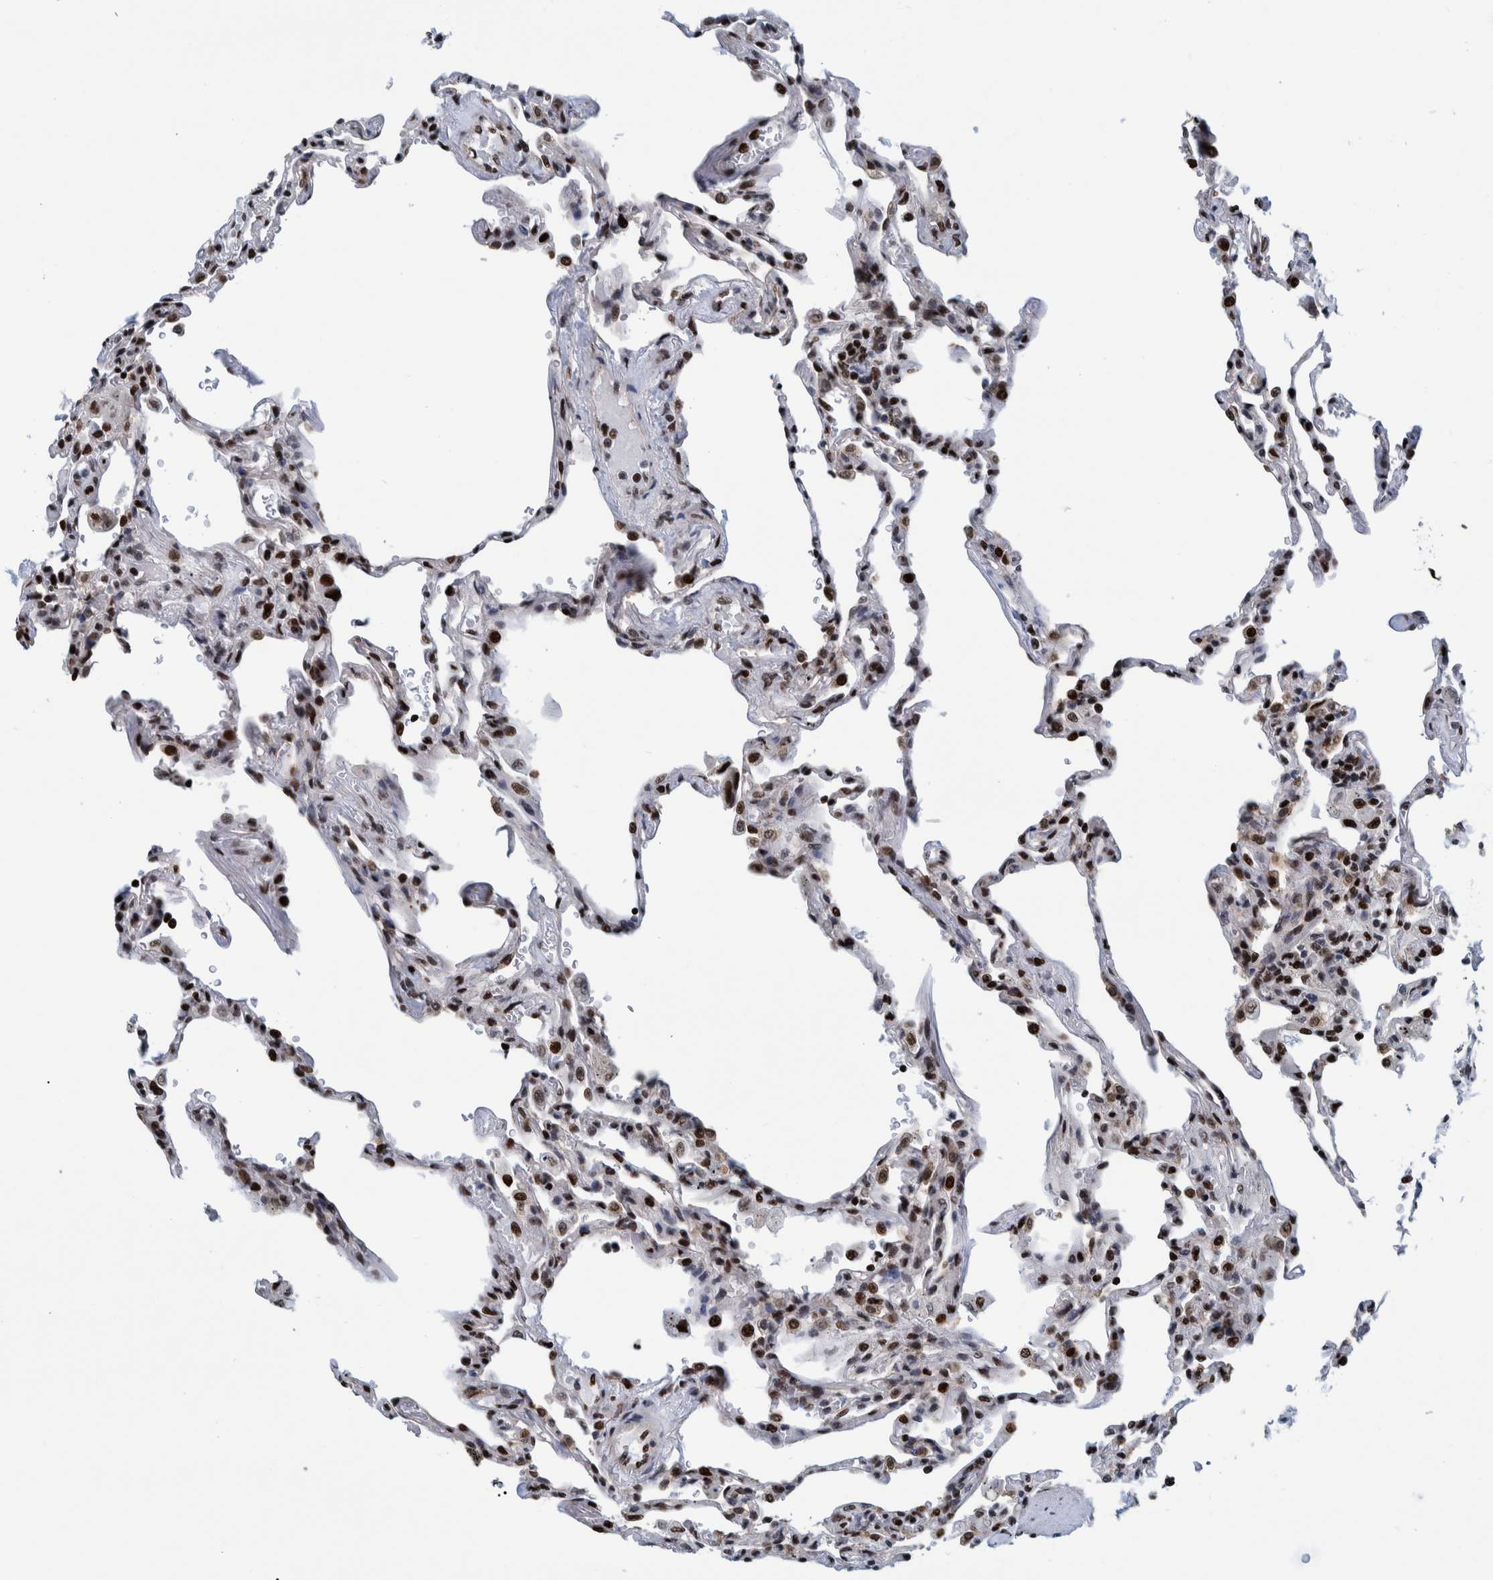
{"staining": {"intensity": "strong", "quantity": ">75%", "location": "nuclear"}, "tissue": "lung", "cell_type": "Alveolar cells", "image_type": "normal", "snomed": [{"axis": "morphology", "description": "Normal tissue, NOS"}, {"axis": "topography", "description": "Lung"}], "caption": "Immunohistochemistry (IHC) (DAB) staining of benign lung displays strong nuclear protein positivity in approximately >75% of alveolar cells.", "gene": "HEATR9", "patient": {"sex": "male", "age": 59}}